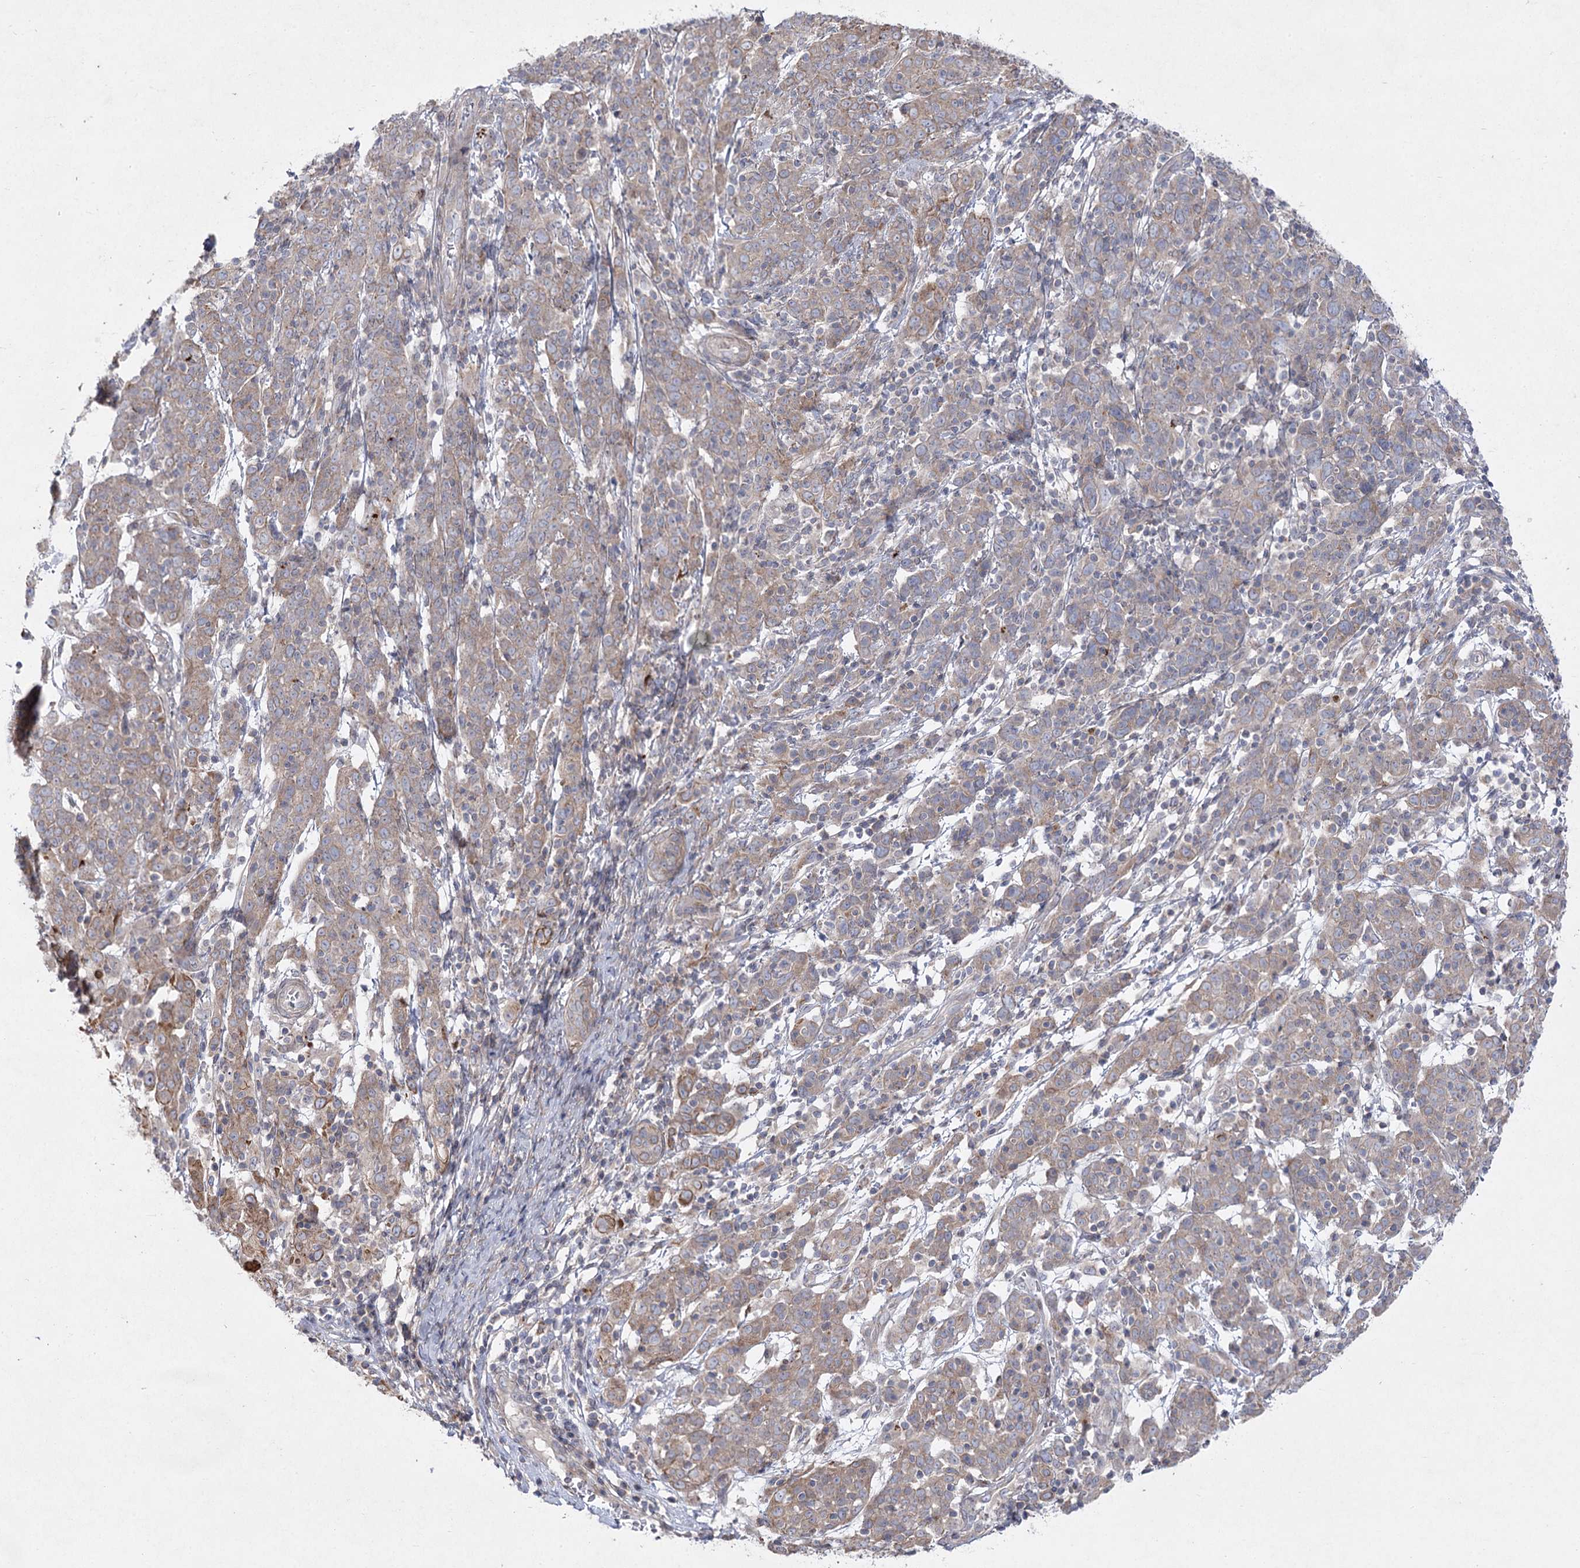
{"staining": {"intensity": "weak", "quantity": ">75%", "location": "cytoplasmic/membranous"}, "tissue": "cervical cancer", "cell_type": "Tumor cells", "image_type": "cancer", "snomed": [{"axis": "morphology", "description": "Squamous cell carcinoma, NOS"}, {"axis": "topography", "description": "Cervix"}], "caption": "Weak cytoplasmic/membranous protein expression is seen in about >75% of tumor cells in cervical squamous cell carcinoma.", "gene": "SH3BP5L", "patient": {"sex": "female", "age": 67}}